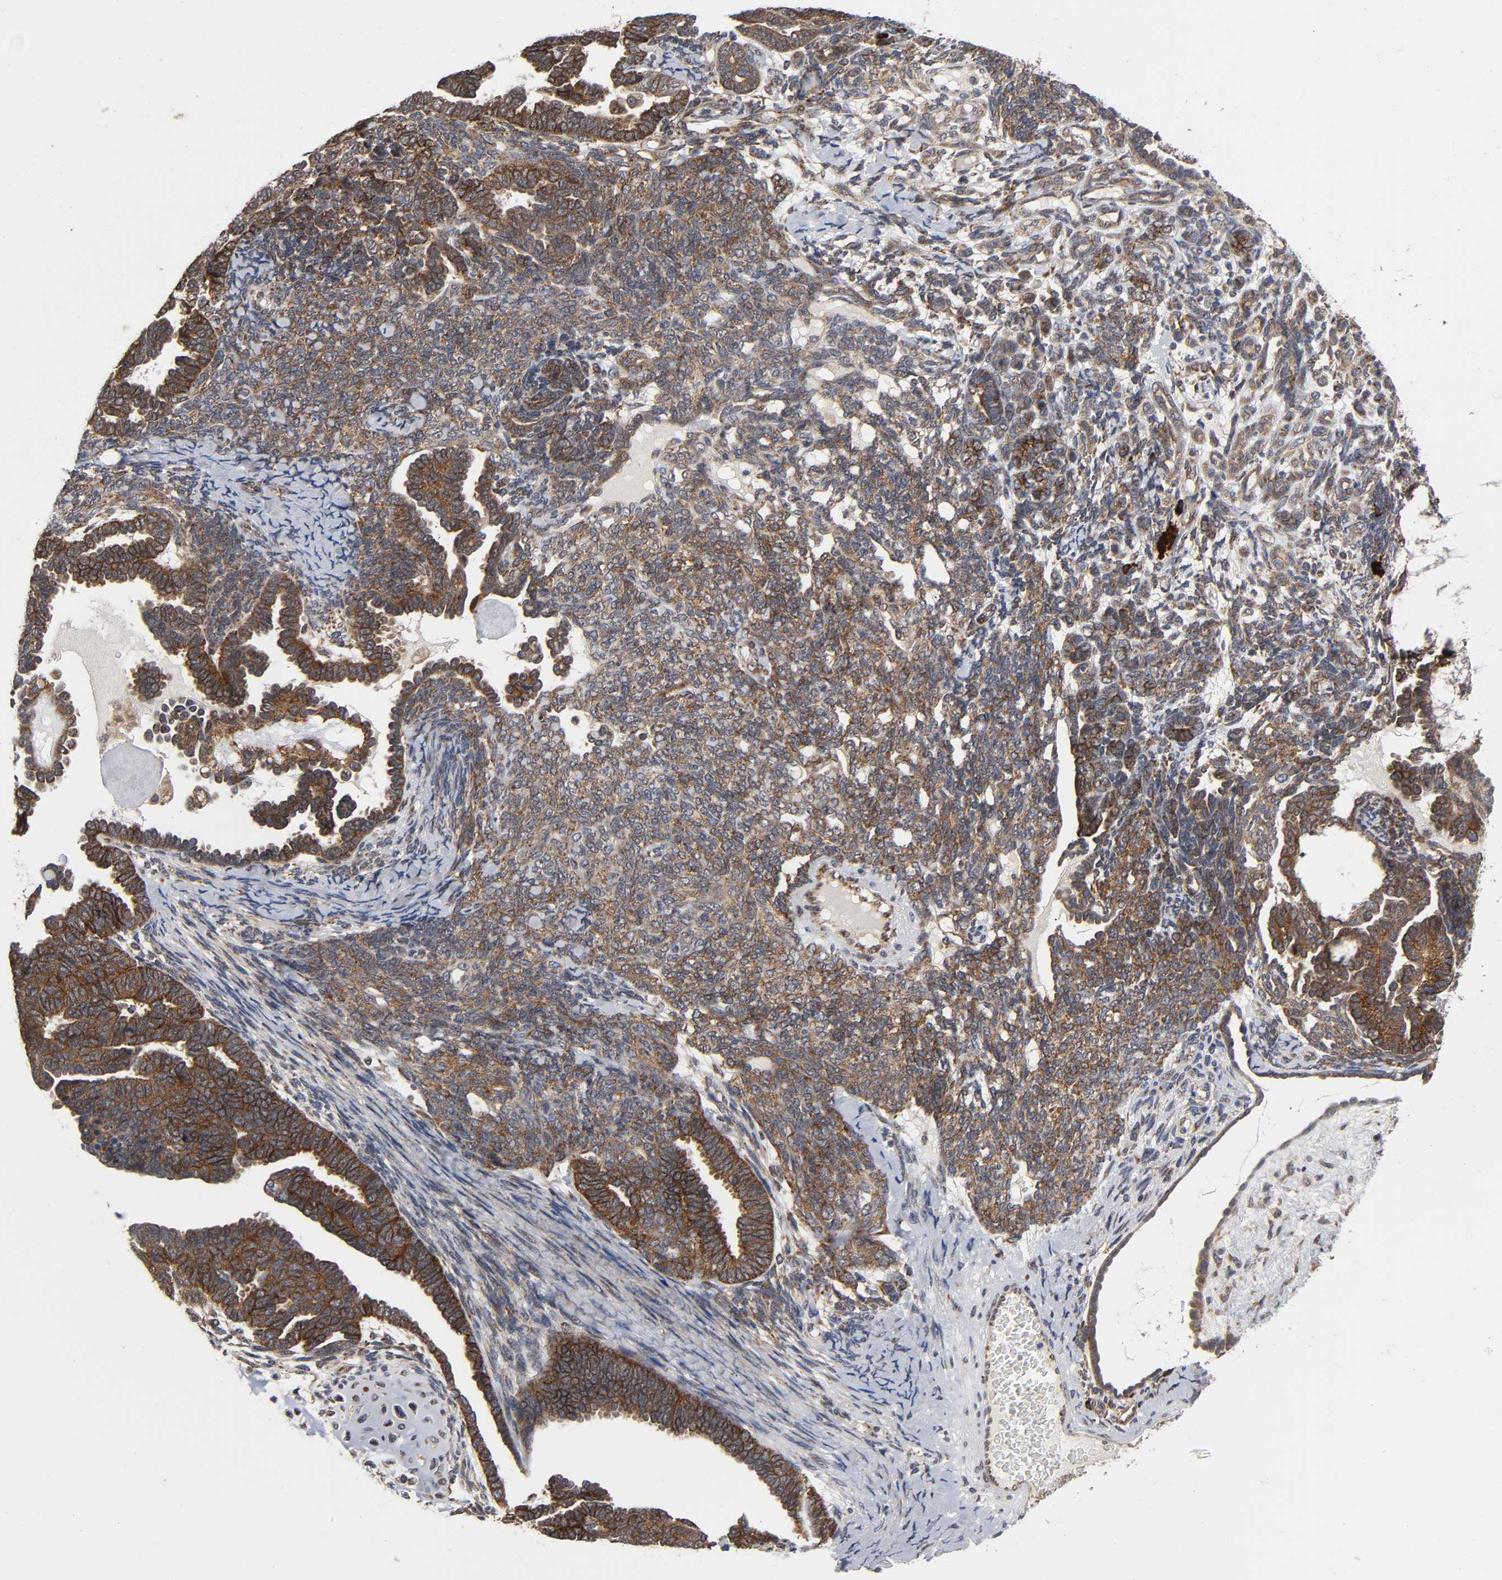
{"staining": {"intensity": "strong", "quantity": ">75%", "location": "cytoplasmic/membranous"}, "tissue": "endometrial cancer", "cell_type": "Tumor cells", "image_type": "cancer", "snomed": [{"axis": "morphology", "description": "Neoplasm, malignant, NOS"}, {"axis": "topography", "description": "Endometrium"}], "caption": "Immunohistochemistry photomicrograph of human endometrial cancer (malignant neoplasm) stained for a protein (brown), which displays high levels of strong cytoplasmic/membranous positivity in about >75% of tumor cells.", "gene": "SLC30A9", "patient": {"sex": "female", "age": 74}}